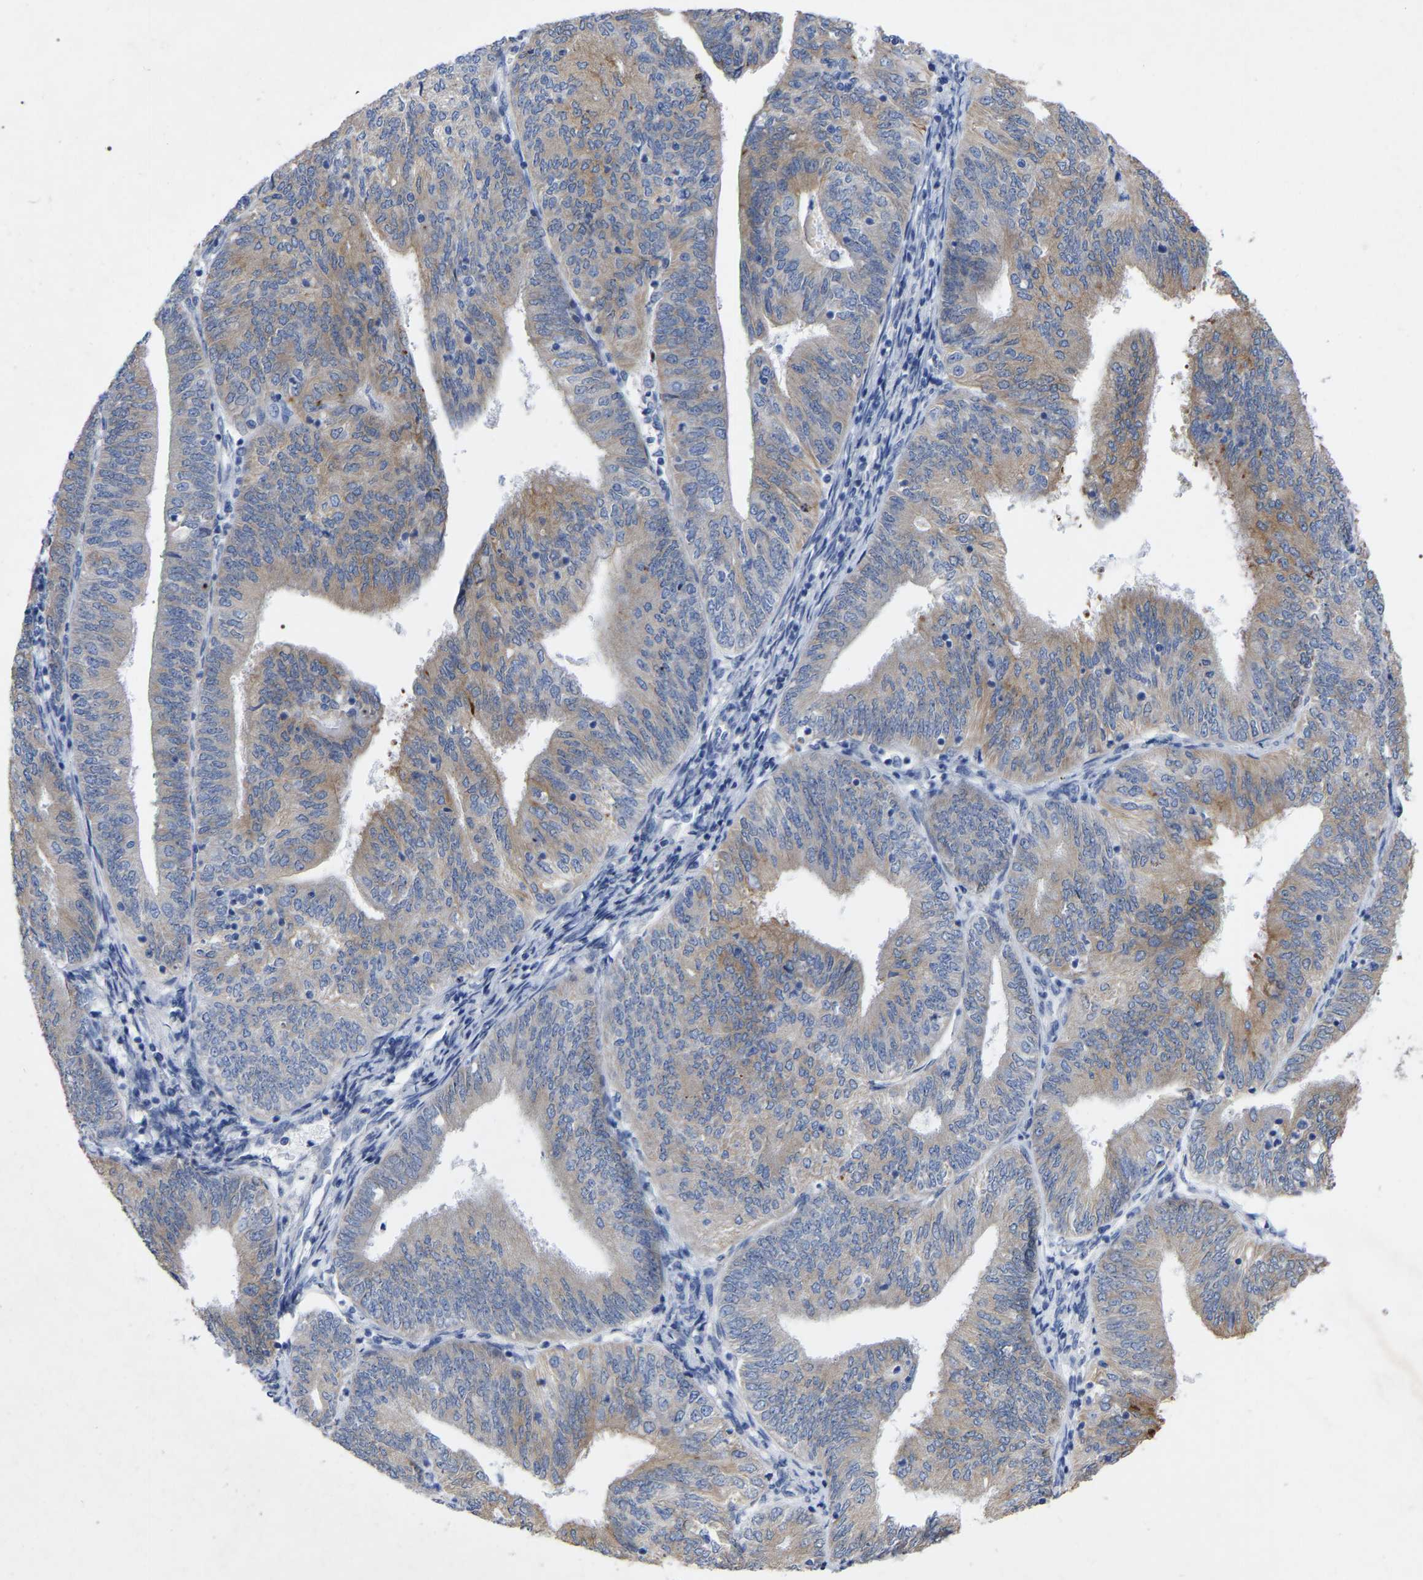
{"staining": {"intensity": "moderate", "quantity": ">75%", "location": "cytoplasmic/membranous"}, "tissue": "endometrial cancer", "cell_type": "Tumor cells", "image_type": "cancer", "snomed": [{"axis": "morphology", "description": "Adenocarcinoma, NOS"}, {"axis": "topography", "description": "Endometrium"}], "caption": "Immunohistochemistry (IHC) micrograph of neoplastic tissue: endometrial cancer stained using immunohistochemistry shows medium levels of moderate protein expression localized specifically in the cytoplasmic/membranous of tumor cells, appearing as a cytoplasmic/membranous brown color.", "gene": "STRIP2", "patient": {"sex": "female", "age": 58}}